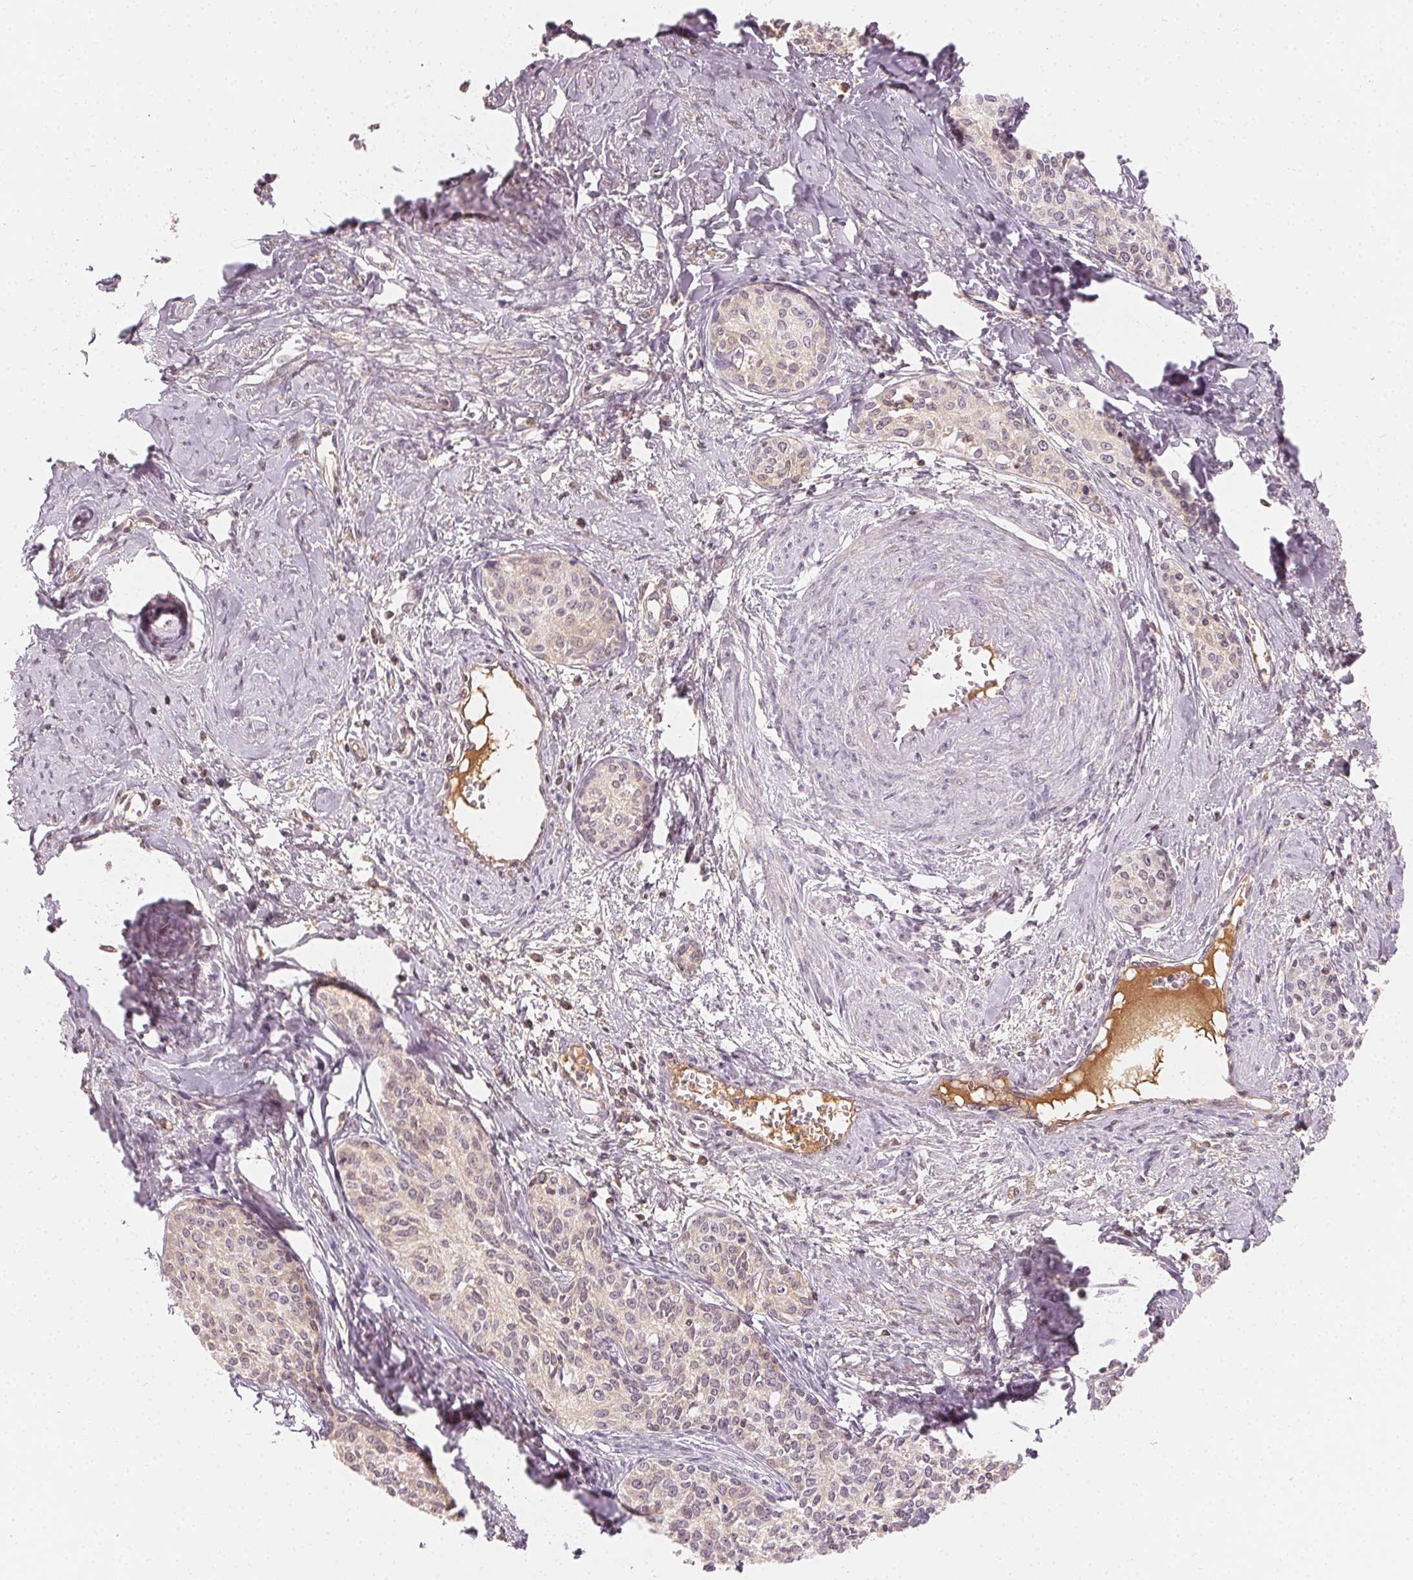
{"staining": {"intensity": "weak", "quantity": "<25%", "location": "nuclear"}, "tissue": "cervical cancer", "cell_type": "Tumor cells", "image_type": "cancer", "snomed": [{"axis": "morphology", "description": "Squamous cell carcinoma, NOS"}, {"axis": "morphology", "description": "Adenocarcinoma, NOS"}, {"axis": "topography", "description": "Cervix"}], "caption": "Micrograph shows no protein staining in tumor cells of cervical adenocarcinoma tissue.", "gene": "AFM", "patient": {"sex": "female", "age": 52}}